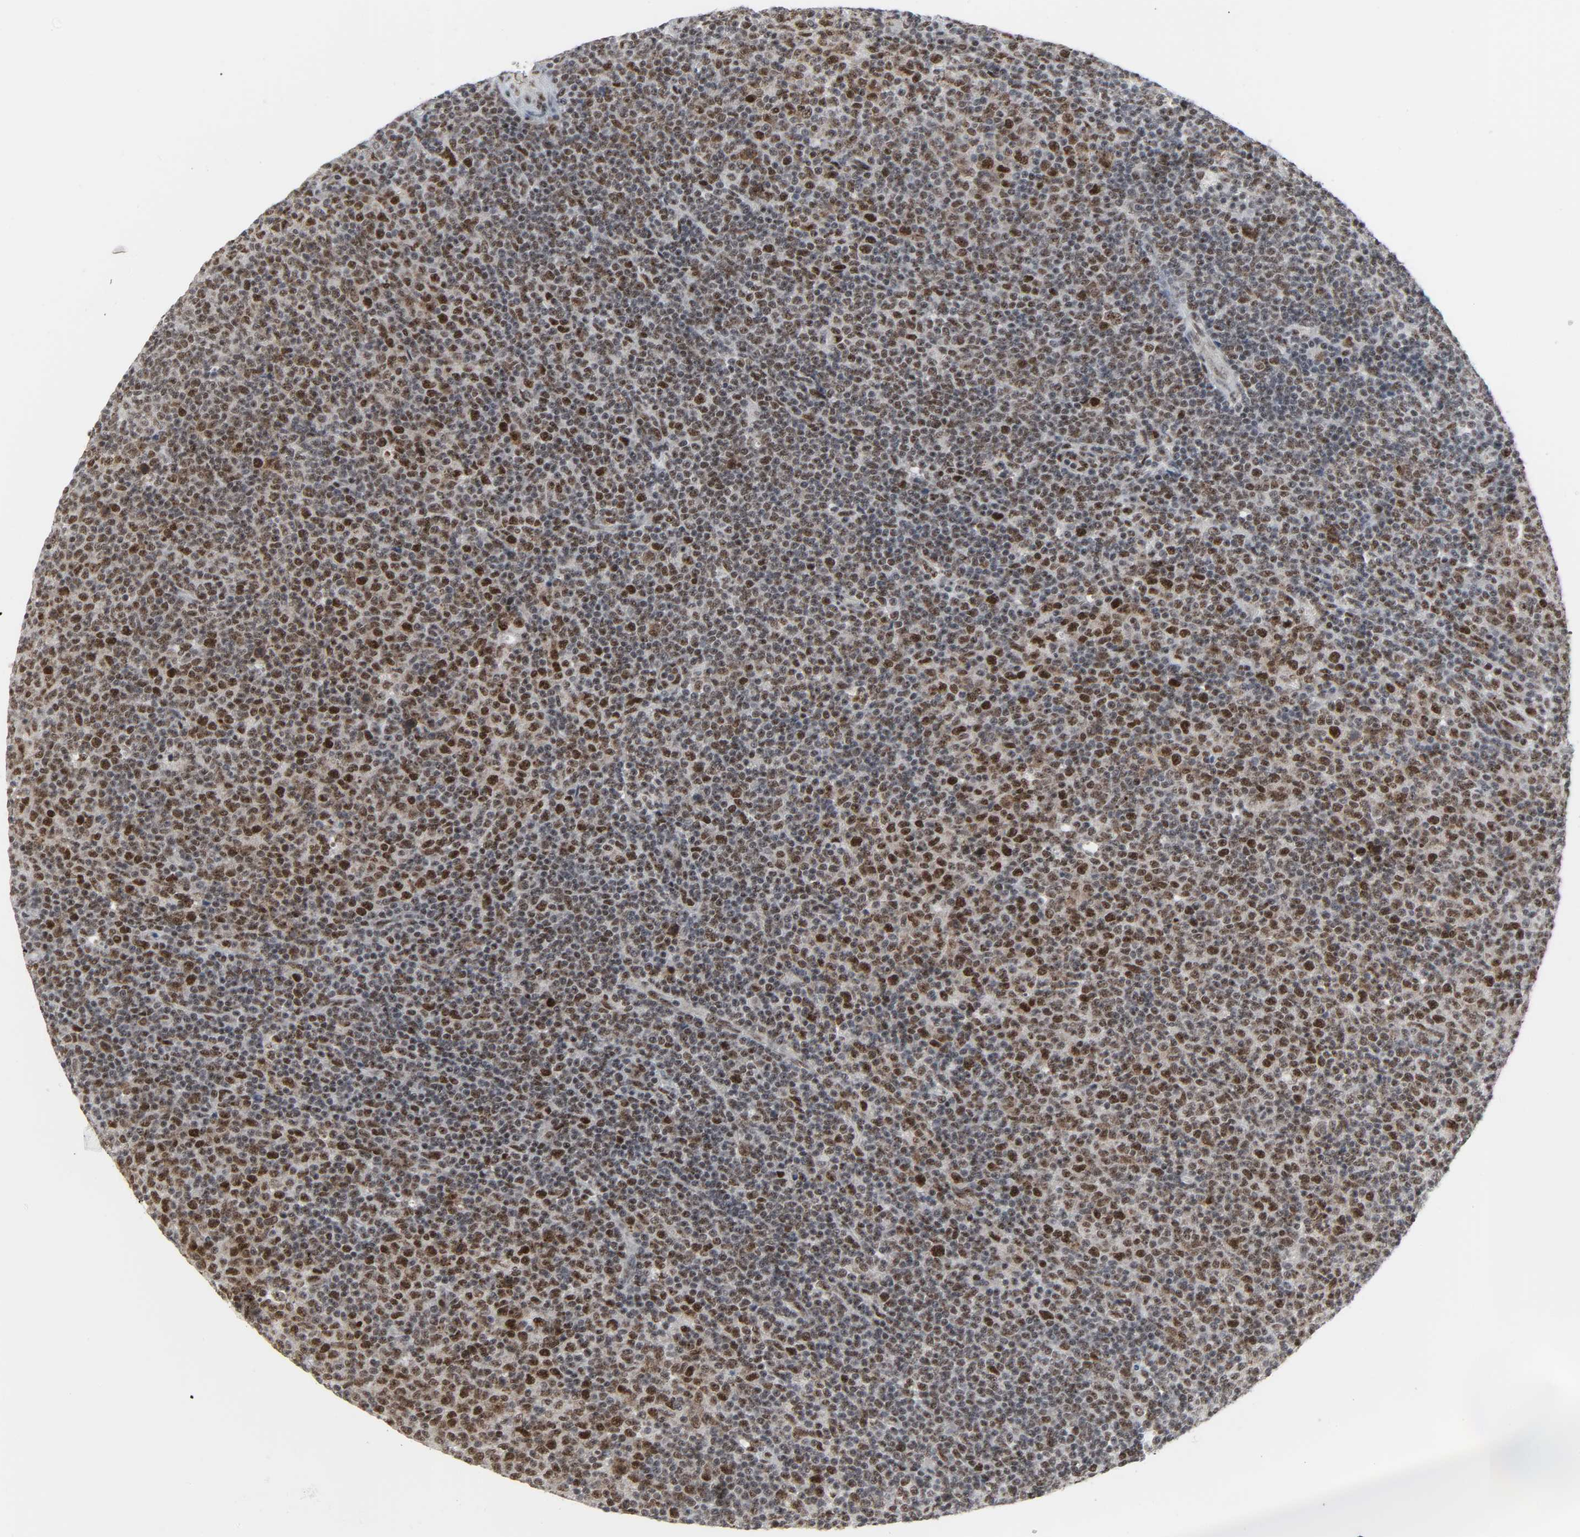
{"staining": {"intensity": "strong", "quantity": ">75%", "location": "nuclear"}, "tissue": "lymphoma", "cell_type": "Tumor cells", "image_type": "cancer", "snomed": [{"axis": "morphology", "description": "Malignant lymphoma, non-Hodgkin's type, Low grade"}, {"axis": "topography", "description": "Lymph node"}], "caption": "Tumor cells show strong nuclear expression in about >75% of cells in low-grade malignant lymphoma, non-Hodgkin's type.", "gene": "CDK7", "patient": {"sex": "male", "age": 70}}